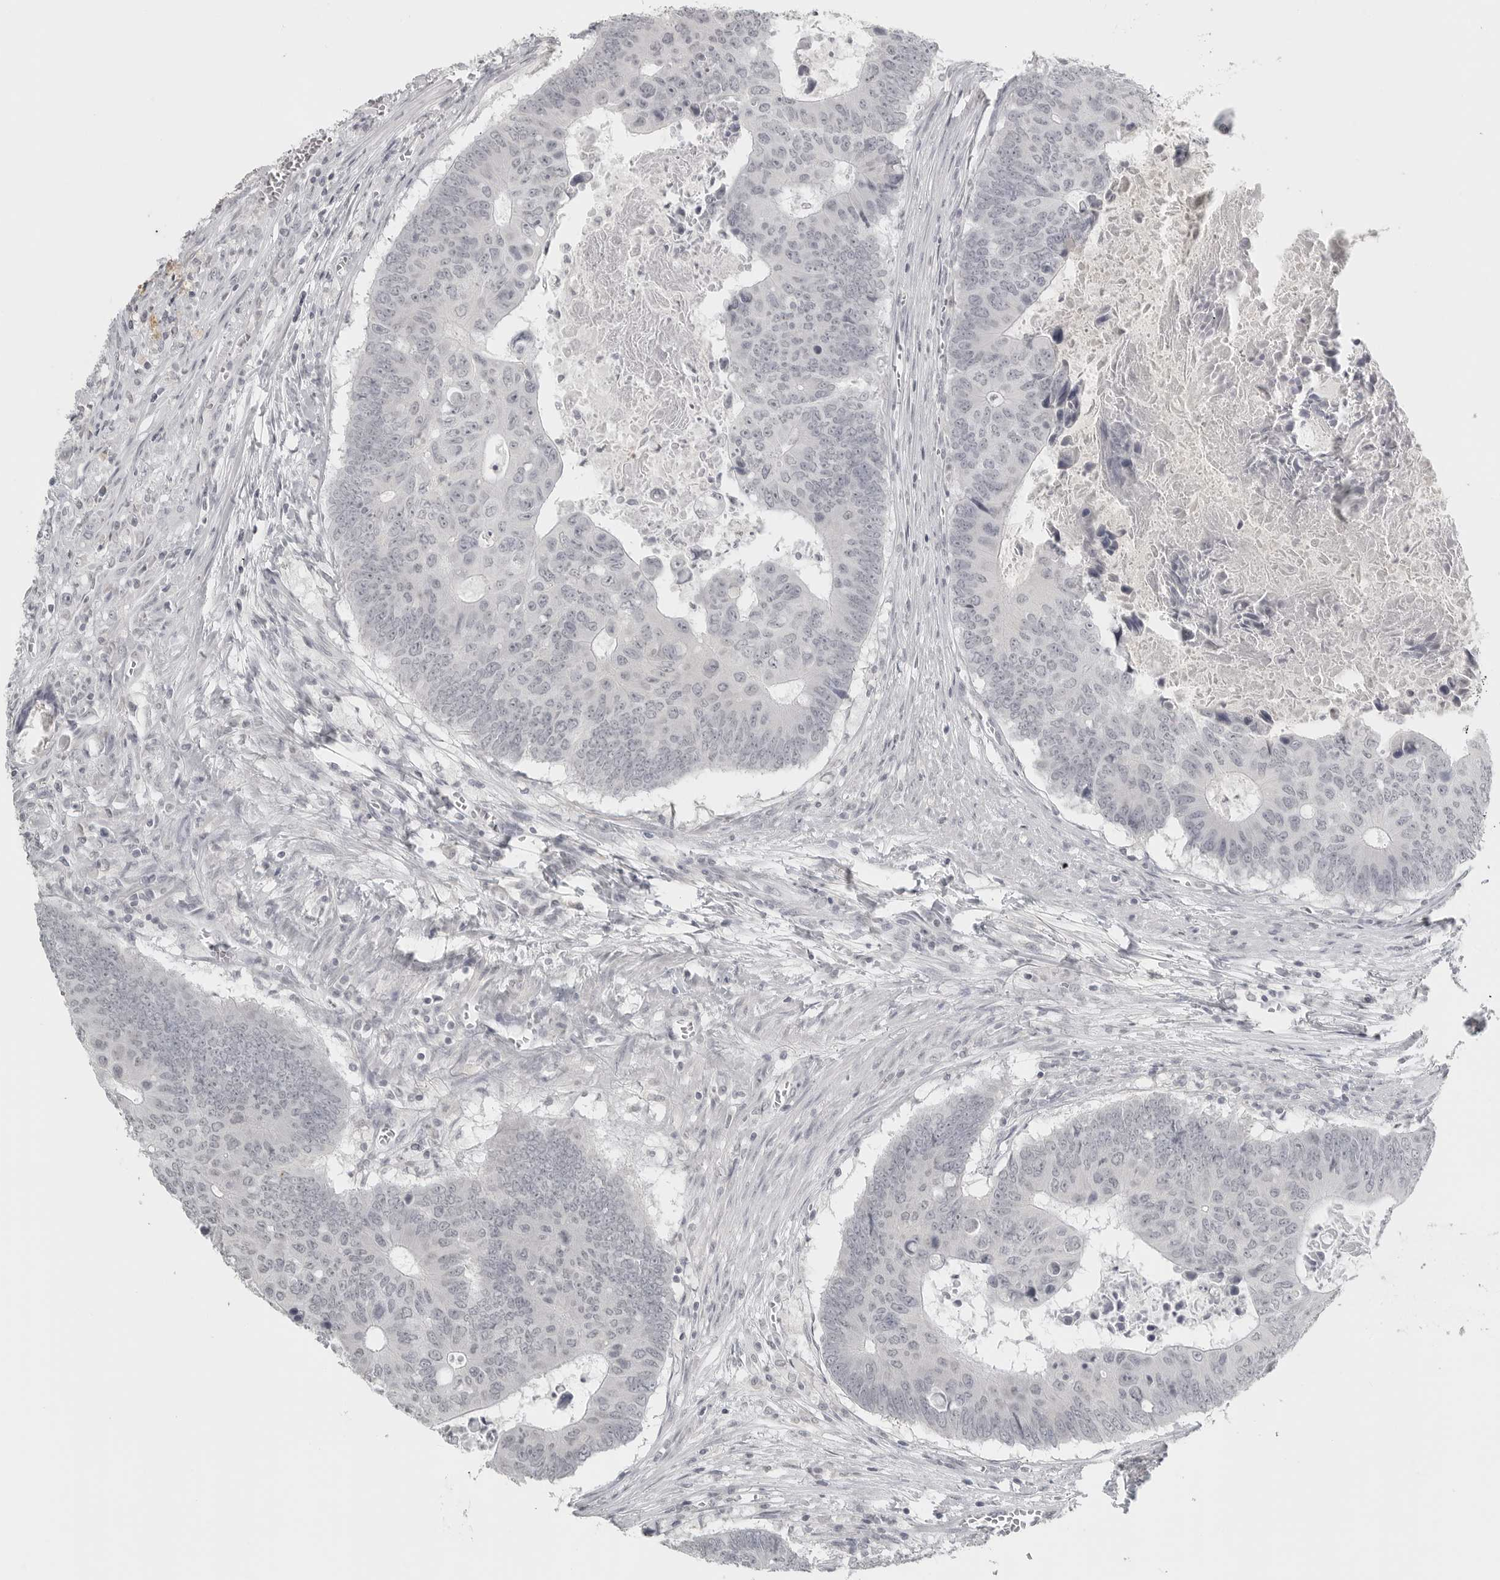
{"staining": {"intensity": "negative", "quantity": "none", "location": "none"}, "tissue": "colorectal cancer", "cell_type": "Tumor cells", "image_type": "cancer", "snomed": [{"axis": "morphology", "description": "Adenocarcinoma, NOS"}, {"axis": "topography", "description": "Colon"}], "caption": "IHC of adenocarcinoma (colorectal) demonstrates no staining in tumor cells. The staining is performed using DAB brown chromogen with nuclei counter-stained in using hematoxylin.", "gene": "BPIFA1", "patient": {"sex": "male", "age": 87}}